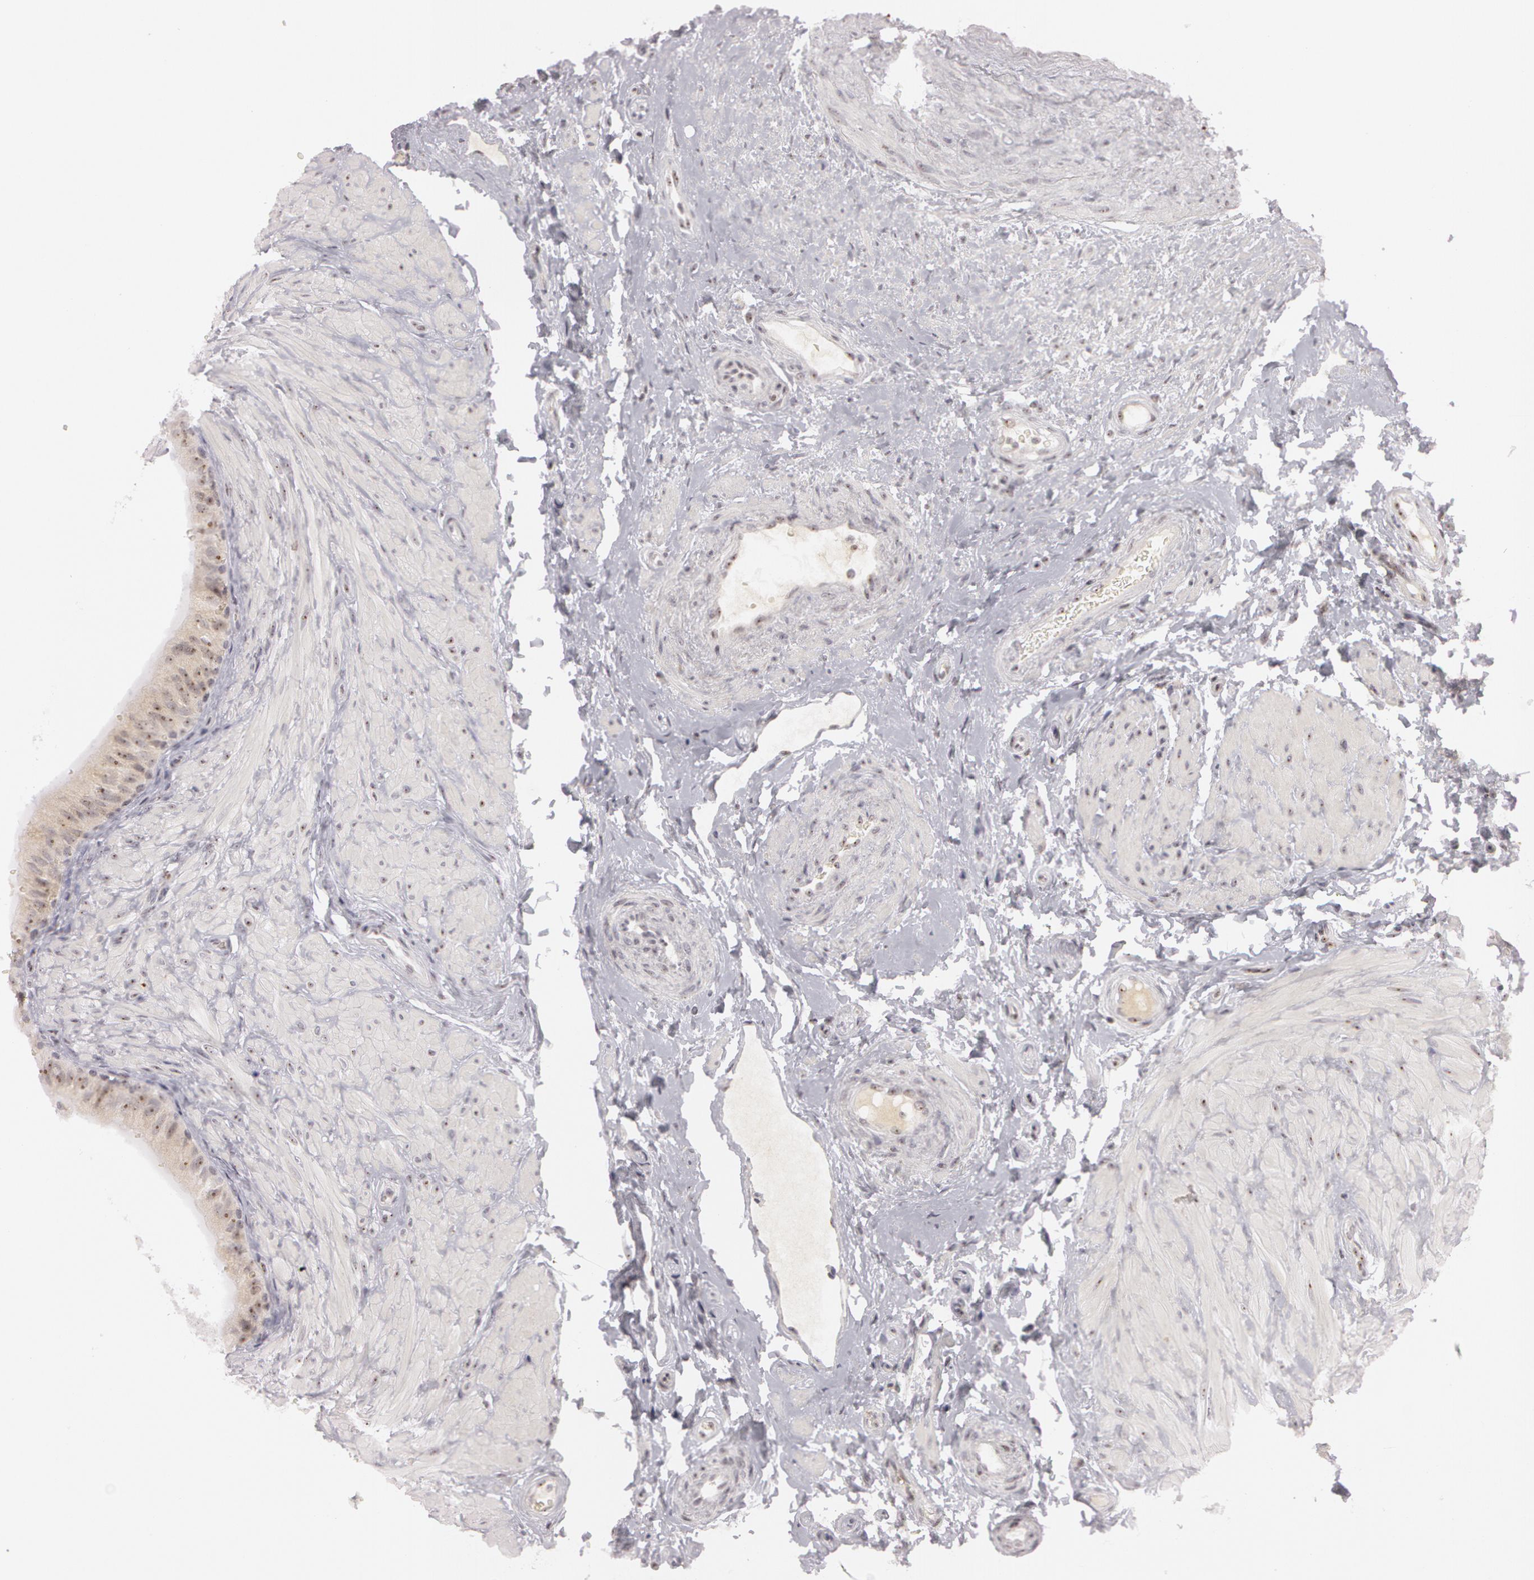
{"staining": {"intensity": "moderate", "quantity": ">75%", "location": "cytoplasmic/membranous,nuclear"}, "tissue": "epididymis", "cell_type": "Glandular cells", "image_type": "normal", "snomed": [{"axis": "morphology", "description": "Normal tissue, NOS"}, {"axis": "topography", "description": "Epididymis"}], "caption": "IHC histopathology image of benign epididymis stained for a protein (brown), which exhibits medium levels of moderate cytoplasmic/membranous,nuclear expression in about >75% of glandular cells.", "gene": "FBL", "patient": {"sex": "male", "age": 68}}